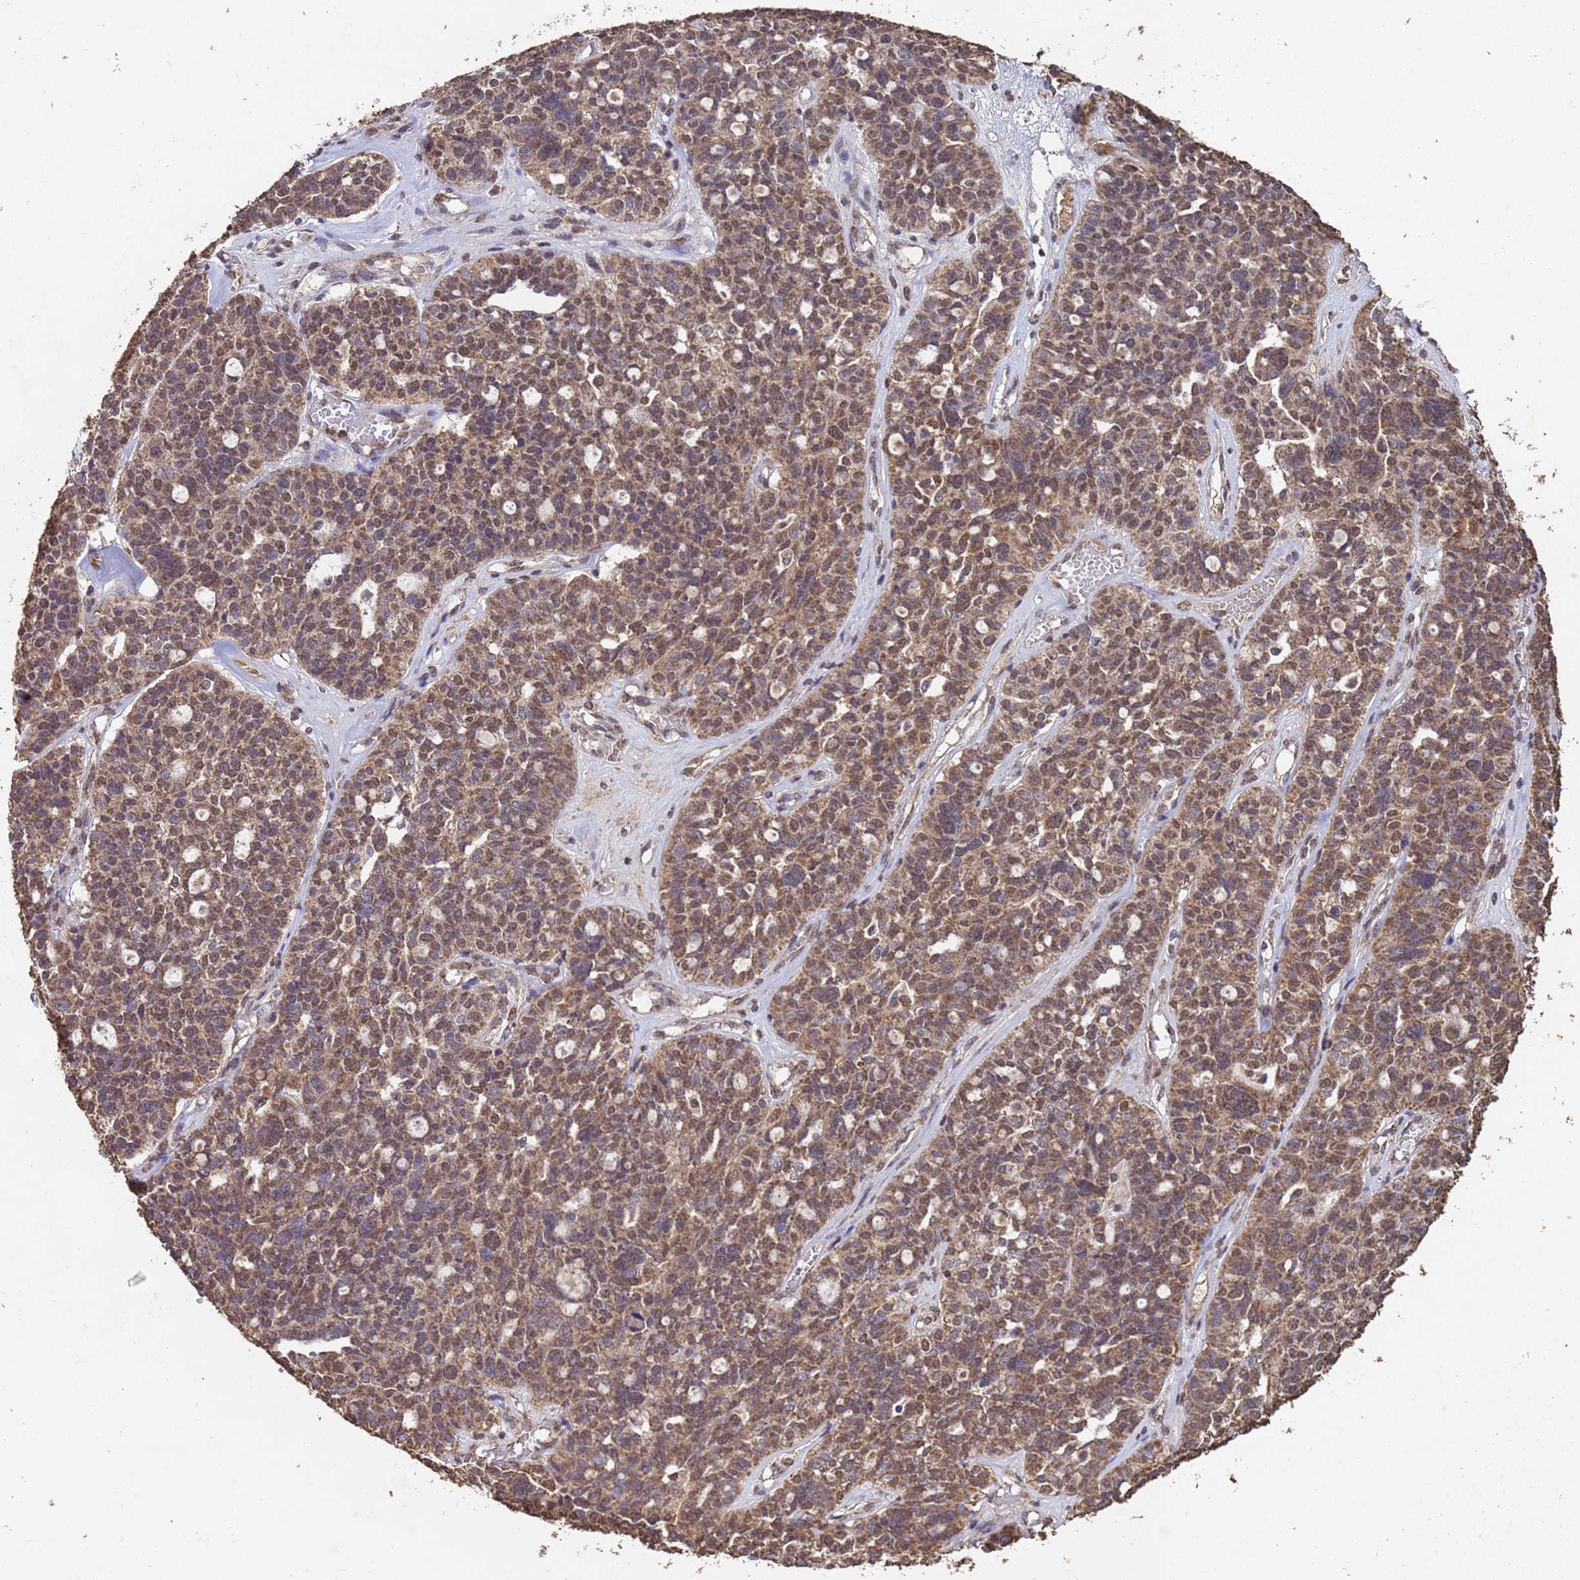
{"staining": {"intensity": "moderate", "quantity": "25%-75%", "location": "cytoplasmic/membranous,nuclear"}, "tissue": "ovarian cancer", "cell_type": "Tumor cells", "image_type": "cancer", "snomed": [{"axis": "morphology", "description": "Cystadenocarcinoma, serous, NOS"}, {"axis": "topography", "description": "Ovary"}], "caption": "Immunohistochemical staining of serous cystadenocarcinoma (ovarian) shows medium levels of moderate cytoplasmic/membranous and nuclear expression in approximately 25%-75% of tumor cells.", "gene": "HDAC10", "patient": {"sex": "female", "age": 59}}